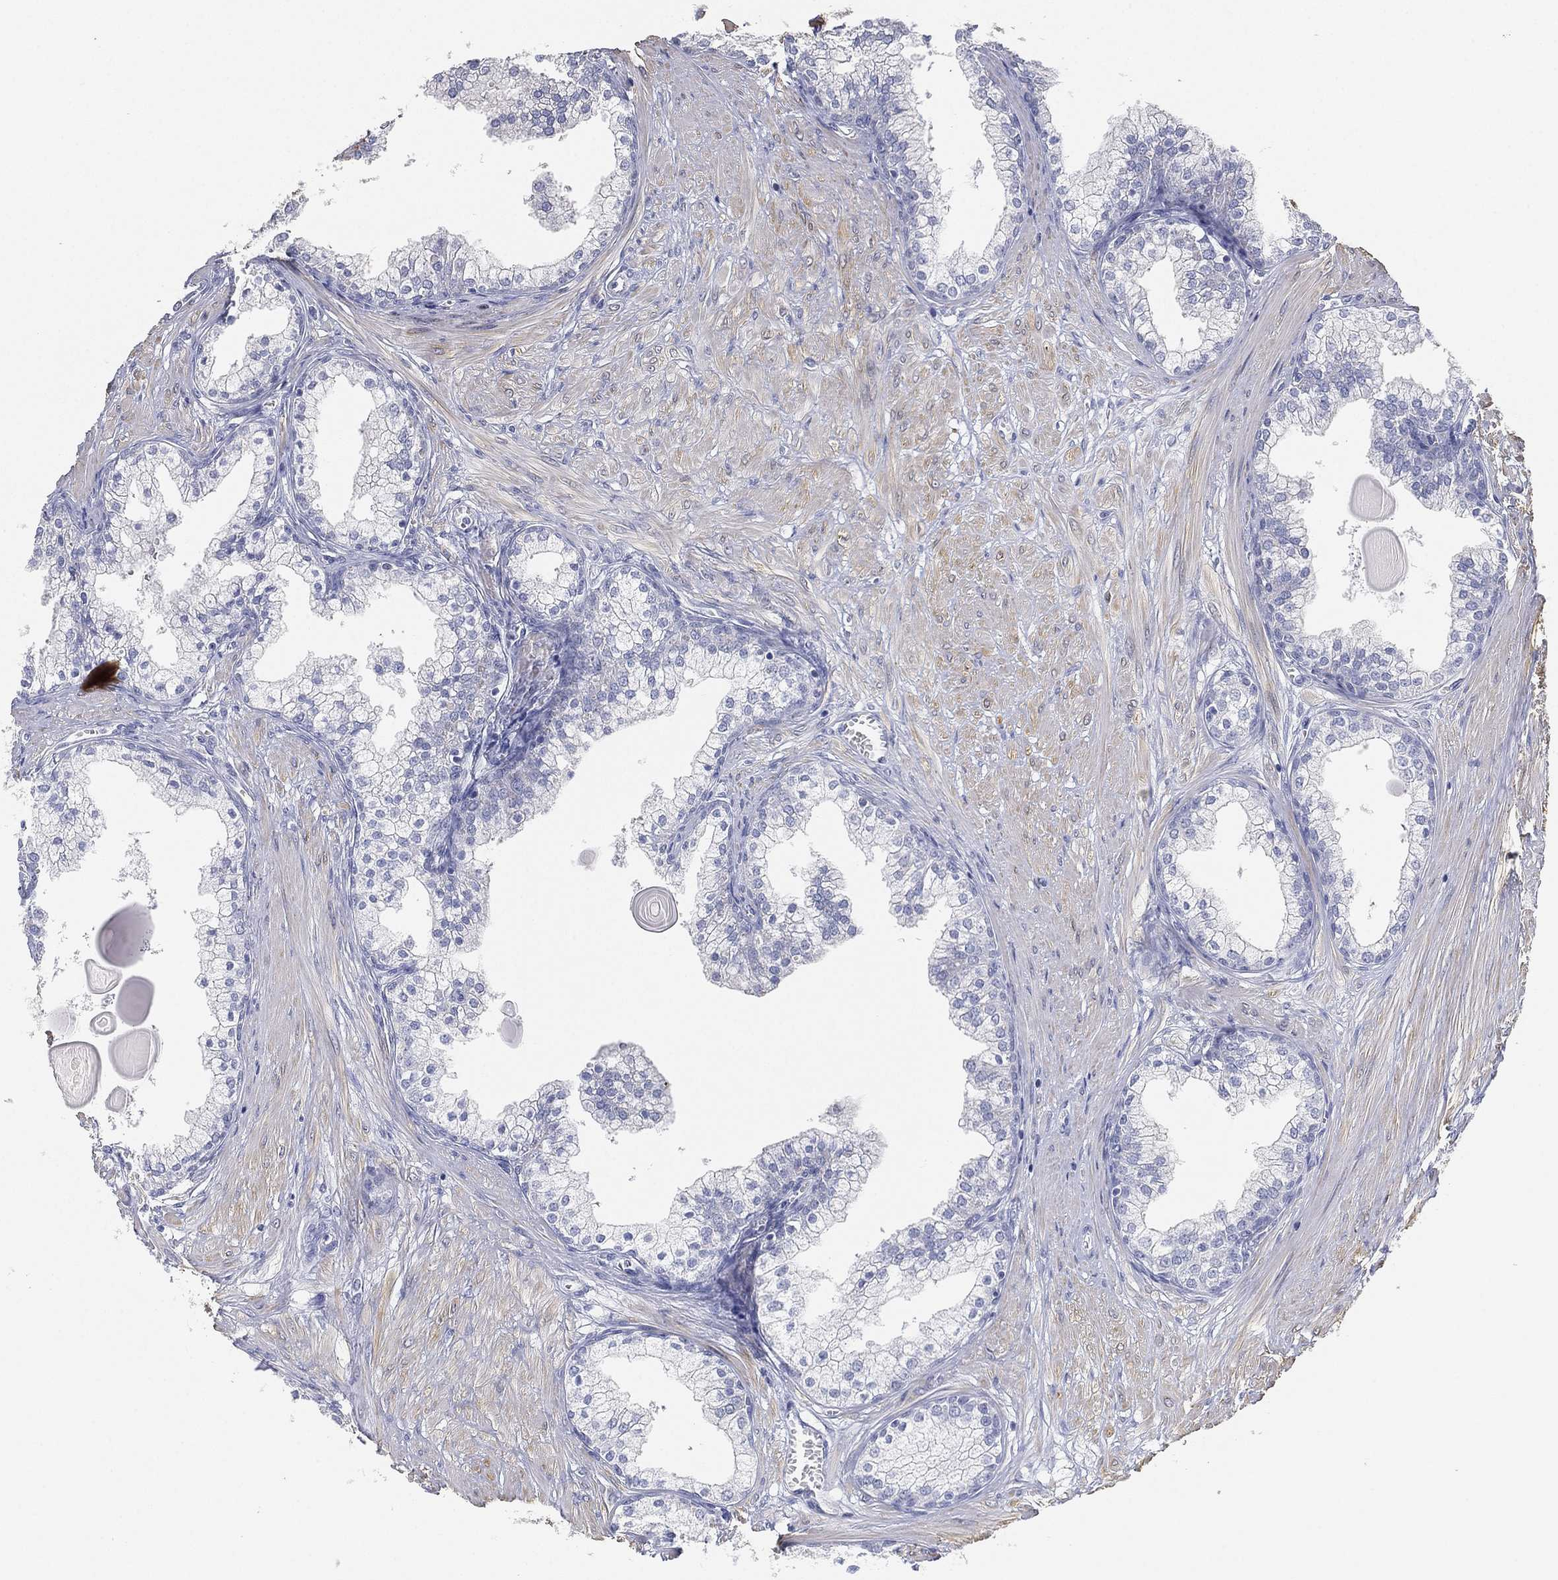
{"staining": {"intensity": "negative", "quantity": "none", "location": "none"}, "tissue": "prostate cancer", "cell_type": "Tumor cells", "image_type": "cancer", "snomed": [{"axis": "morphology", "description": "Adenocarcinoma, NOS"}, {"axis": "topography", "description": "Prostate"}], "caption": "A high-resolution image shows immunohistochemistry staining of prostate adenocarcinoma, which displays no significant positivity in tumor cells.", "gene": "FAM187B", "patient": {"sex": "male", "age": 67}}